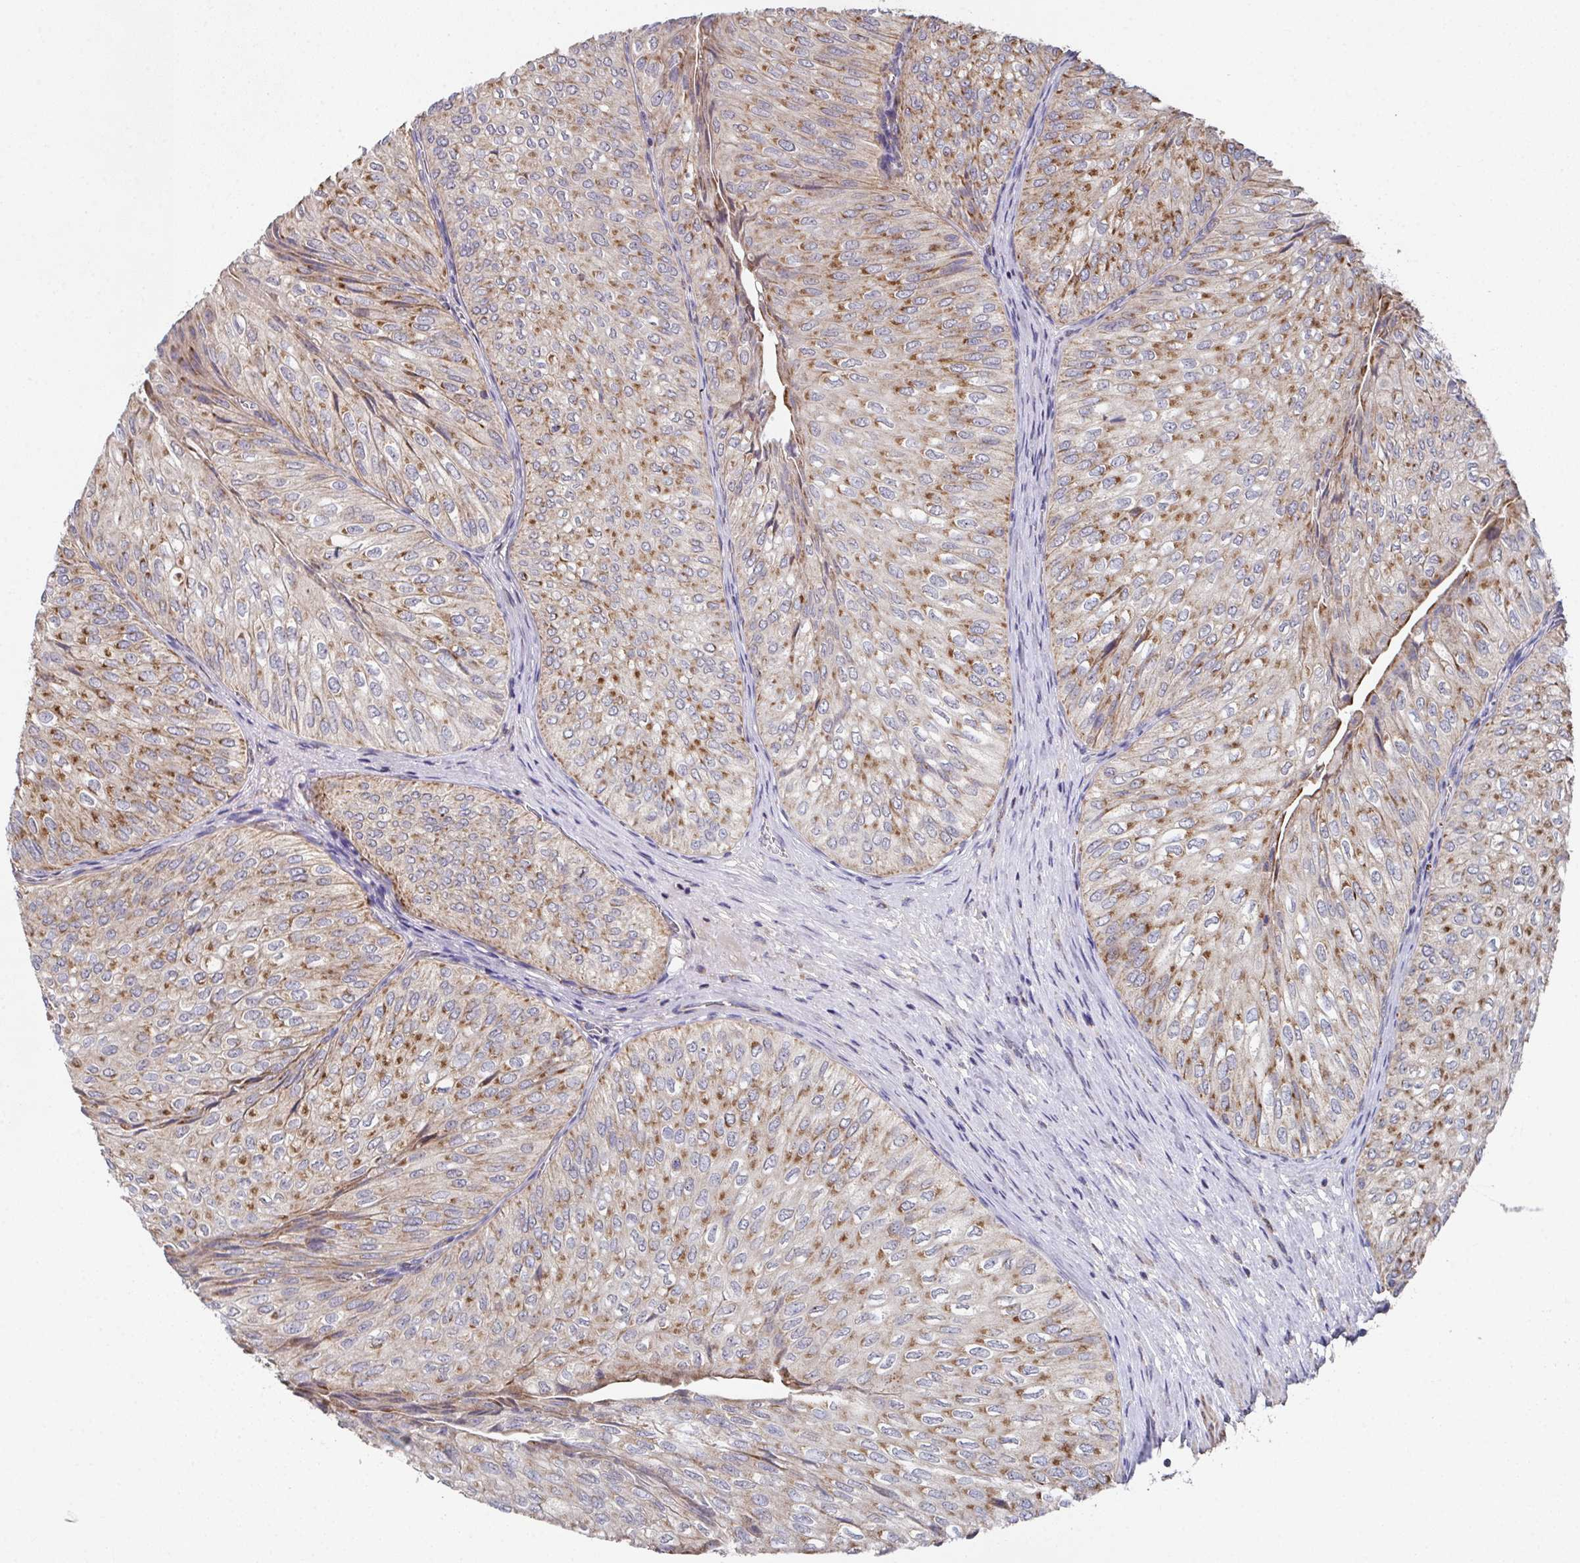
{"staining": {"intensity": "moderate", "quantity": "25%-75%", "location": "cytoplasmic/membranous"}, "tissue": "urothelial cancer", "cell_type": "Tumor cells", "image_type": "cancer", "snomed": [{"axis": "morphology", "description": "Urothelial carcinoma, NOS"}, {"axis": "topography", "description": "Urinary bladder"}], "caption": "Moderate cytoplasmic/membranous staining is appreciated in about 25%-75% of tumor cells in urothelial cancer.", "gene": "MT-ND3", "patient": {"sex": "male", "age": 62}}